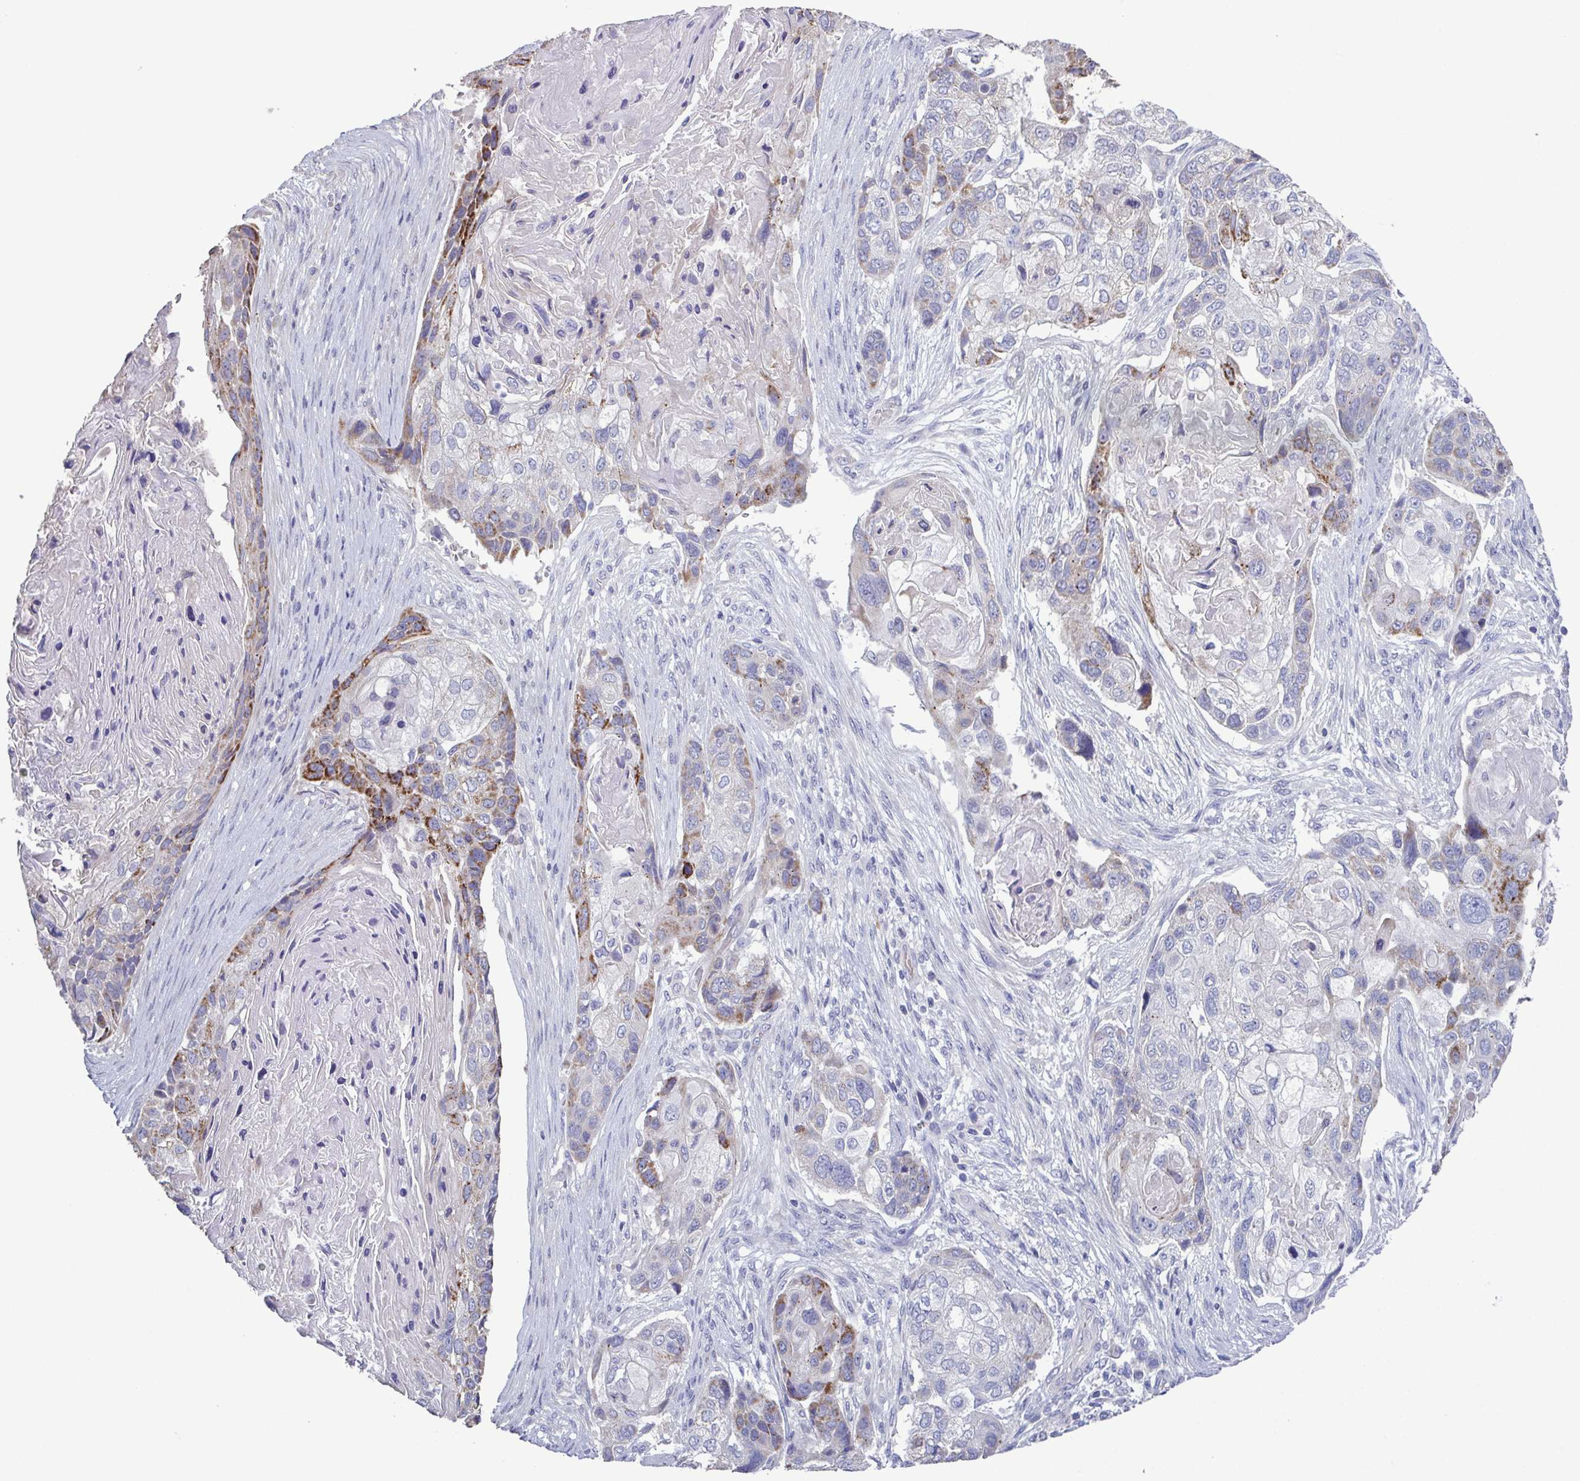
{"staining": {"intensity": "moderate", "quantity": "<25%", "location": "cytoplasmic/membranous"}, "tissue": "lung cancer", "cell_type": "Tumor cells", "image_type": "cancer", "snomed": [{"axis": "morphology", "description": "Squamous cell carcinoma, NOS"}, {"axis": "topography", "description": "Lung"}], "caption": "Human lung cancer stained with a protein marker displays moderate staining in tumor cells.", "gene": "GLDC", "patient": {"sex": "male", "age": 69}}